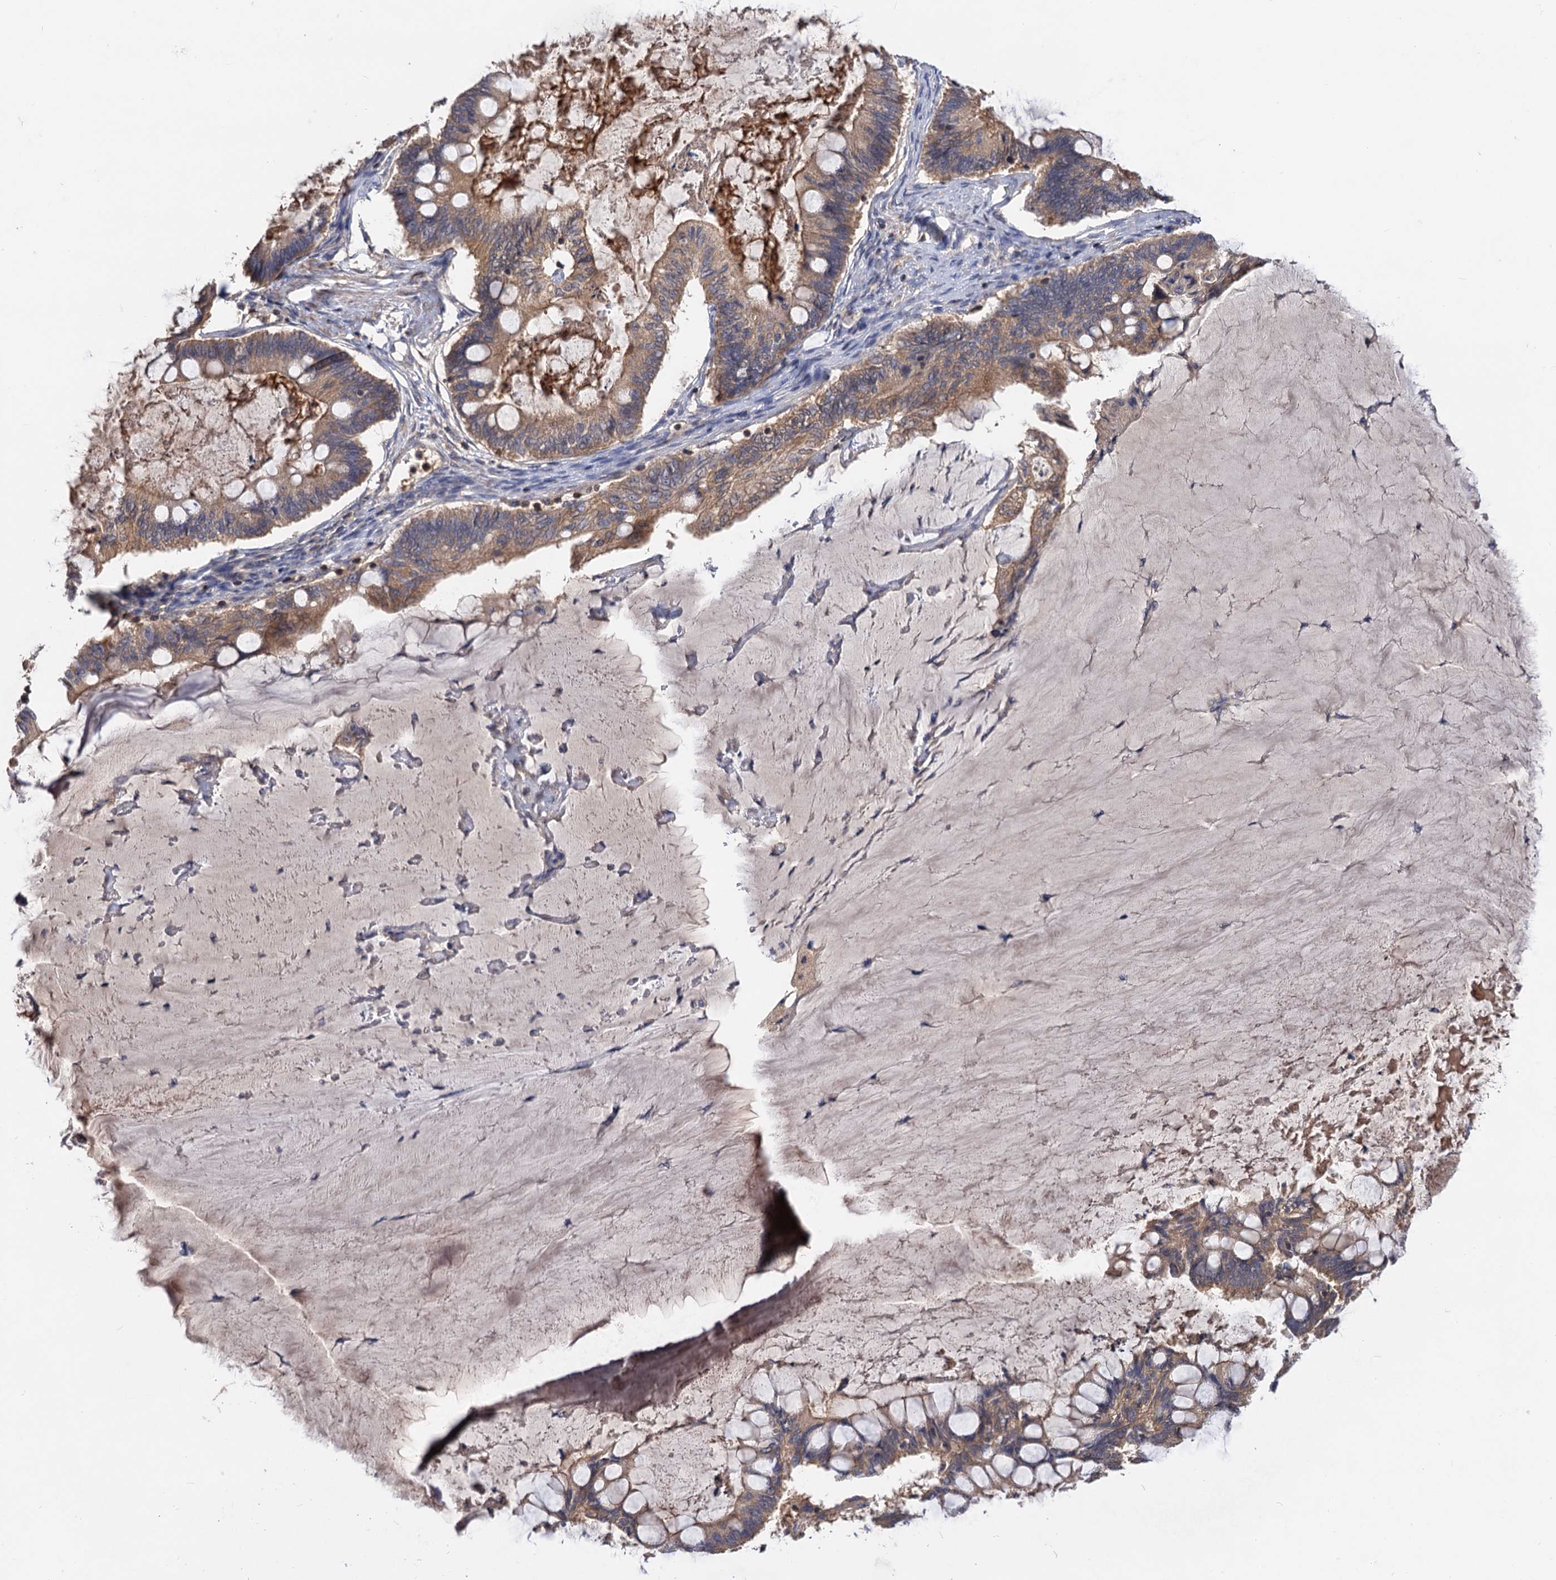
{"staining": {"intensity": "moderate", "quantity": ">75%", "location": "cytoplasmic/membranous"}, "tissue": "ovarian cancer", "cell_type": "Tumor cells", "image_type": "cancer", "snomed": [{"axis": "morphology", "description": "Cystadenocarcinoma, mucinous, NOS"}, {"axis": "topography", "description": "Ovary"}], "caption": "Brown immunohistochemical staining in ovarian mucinous cystadenocarcinoma shows moderate cytoplasmic/membranous staining in about >75% of tumor cells.", "gene": "DGKA", "patient": {"sex": "female", "age": 61}}